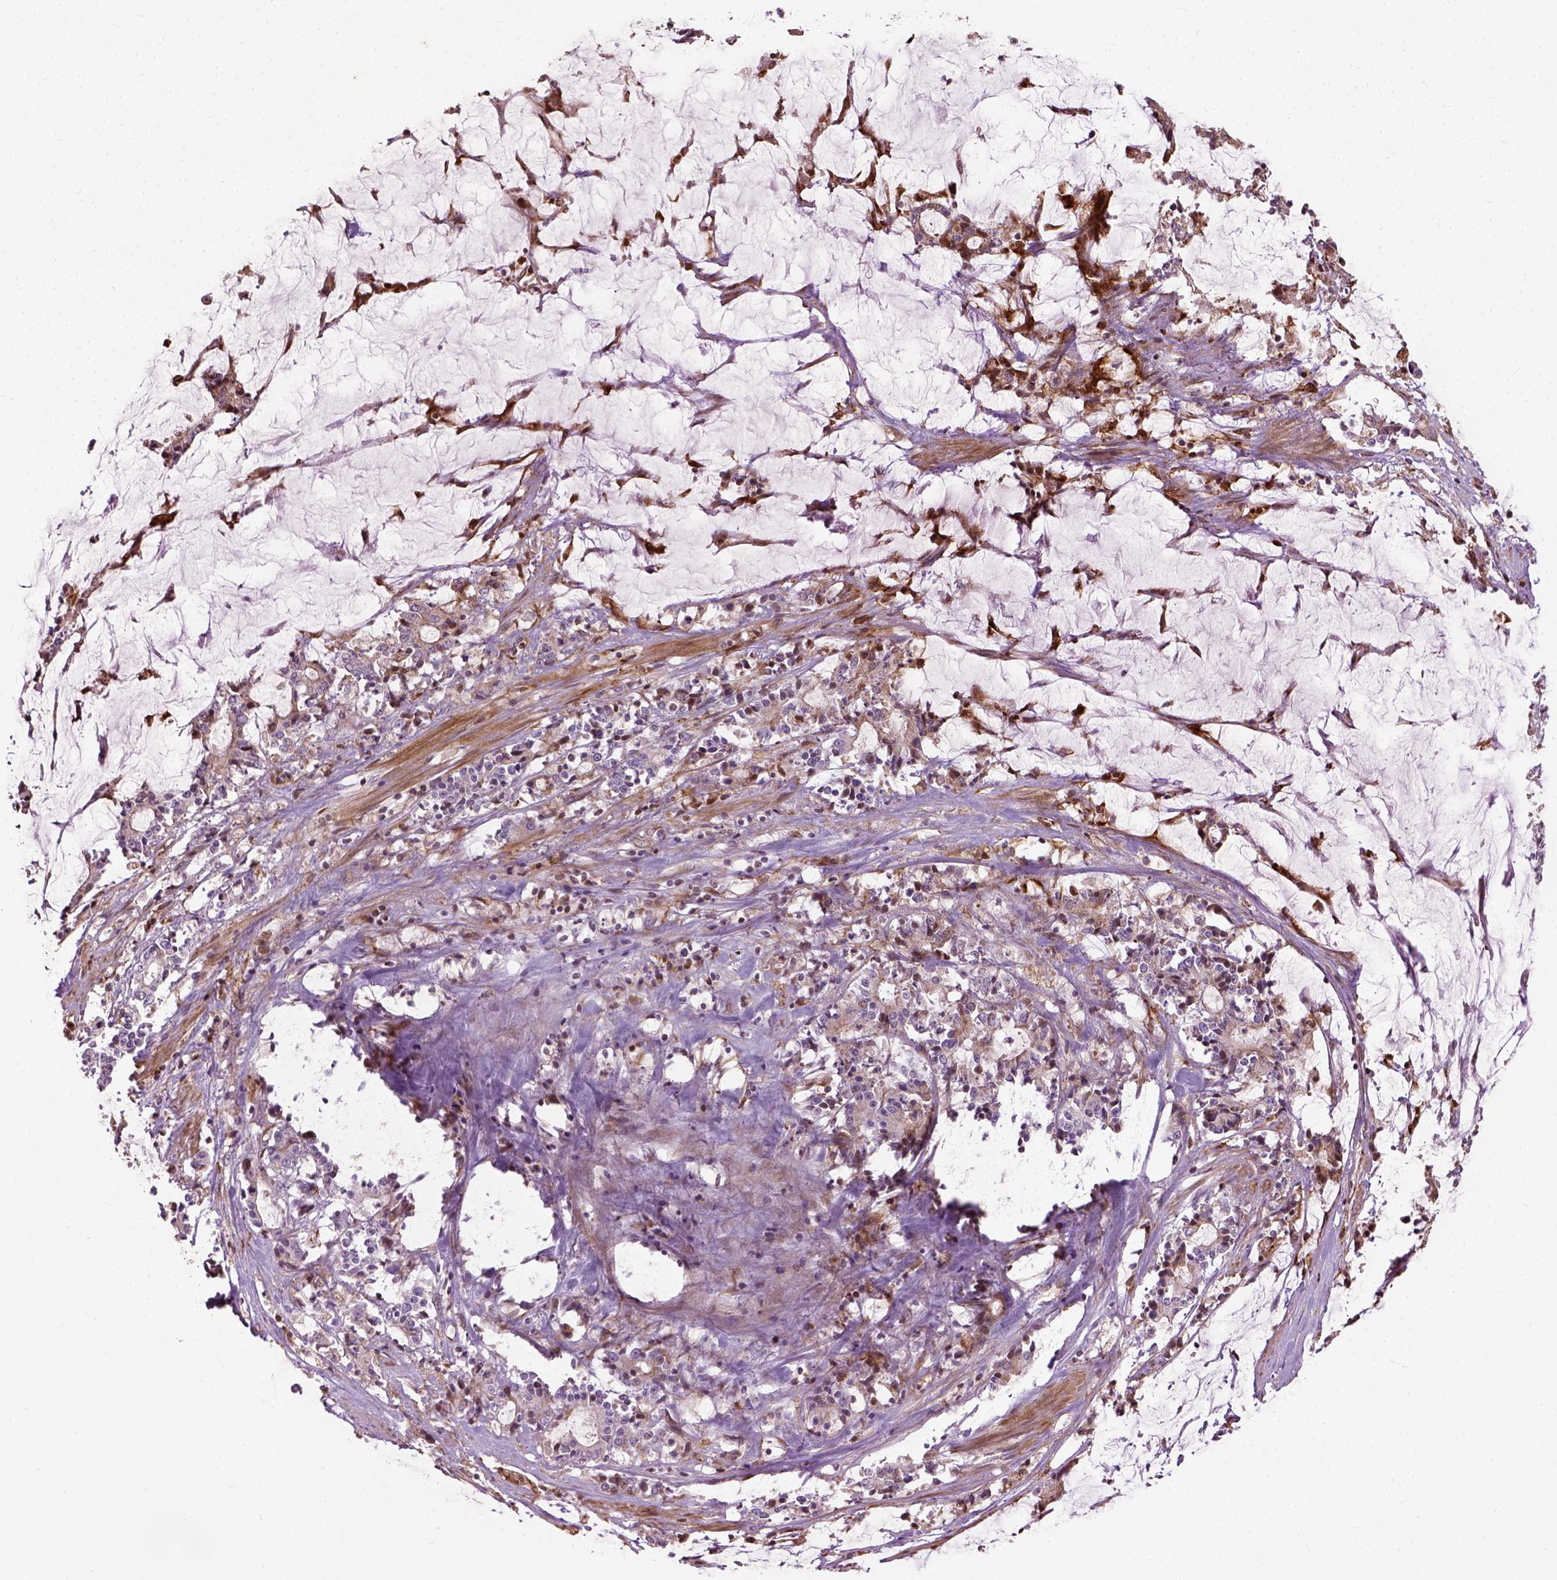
{"staining": {"intensity": "weak", "quantity": "25%-75%", "location": "cytoplasmic/membranous"}, "tissue": "stomach cancer", "cell_type": "Tumor cells", "image_type": "cancer", "snomed": [{"axis": "morphology", "description": "Adenocarcinoma, NOS"}, {"axis": "topography", "description": "Stomach, upper"}], "caption": "This photomicrograph reveals immunohistochemistry (IHC) staining of human stomach cancer, with low weak cytoplasmic/membranous positivity in approximately 25%-75% of tumor cells.", "gene": "PKP3", "patient": {"sex": "male", "age": 68}}